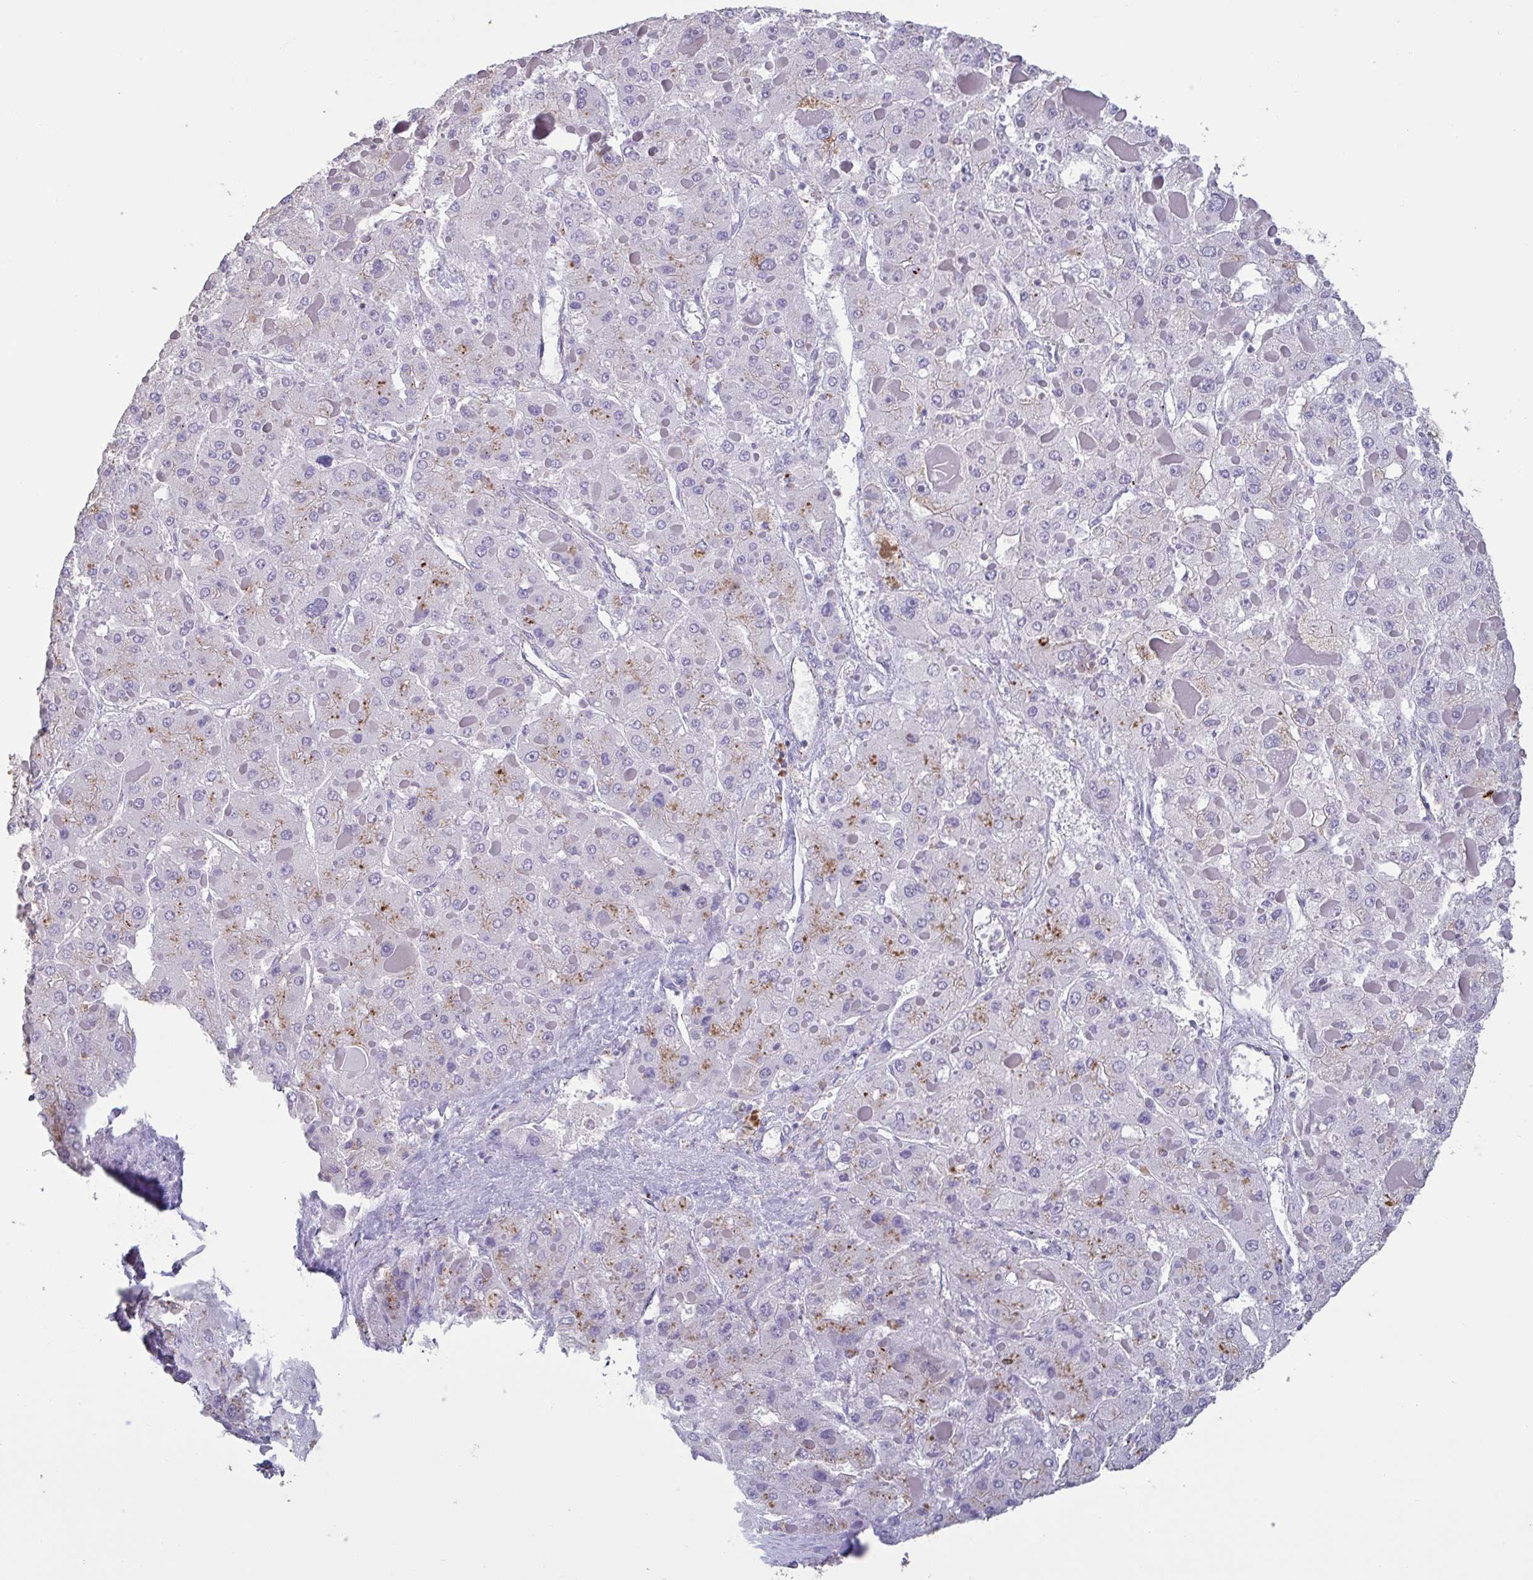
{"staining": {"intensity": "moderate", "quantity": "<25%", "location": "cytoplasmic/membranous"}, "tissue": "liver cancer", "cell_type": "Tumor cells", "image_type": "cancer", "snomed": [{"axis": "morphology", "description": "Carcinoma, Hepatocellular, NOS"}, {"axis": "topography", "description": "Liver"}], "caption": "Immunohistochemistry (IHC) of human liver cancer exhibits low levels of moderate cytoplasmic/membranous staining in about <25% of tumor cells.", "gene": "CHMP5", "patient": {"sex": "female", "age": 73}}